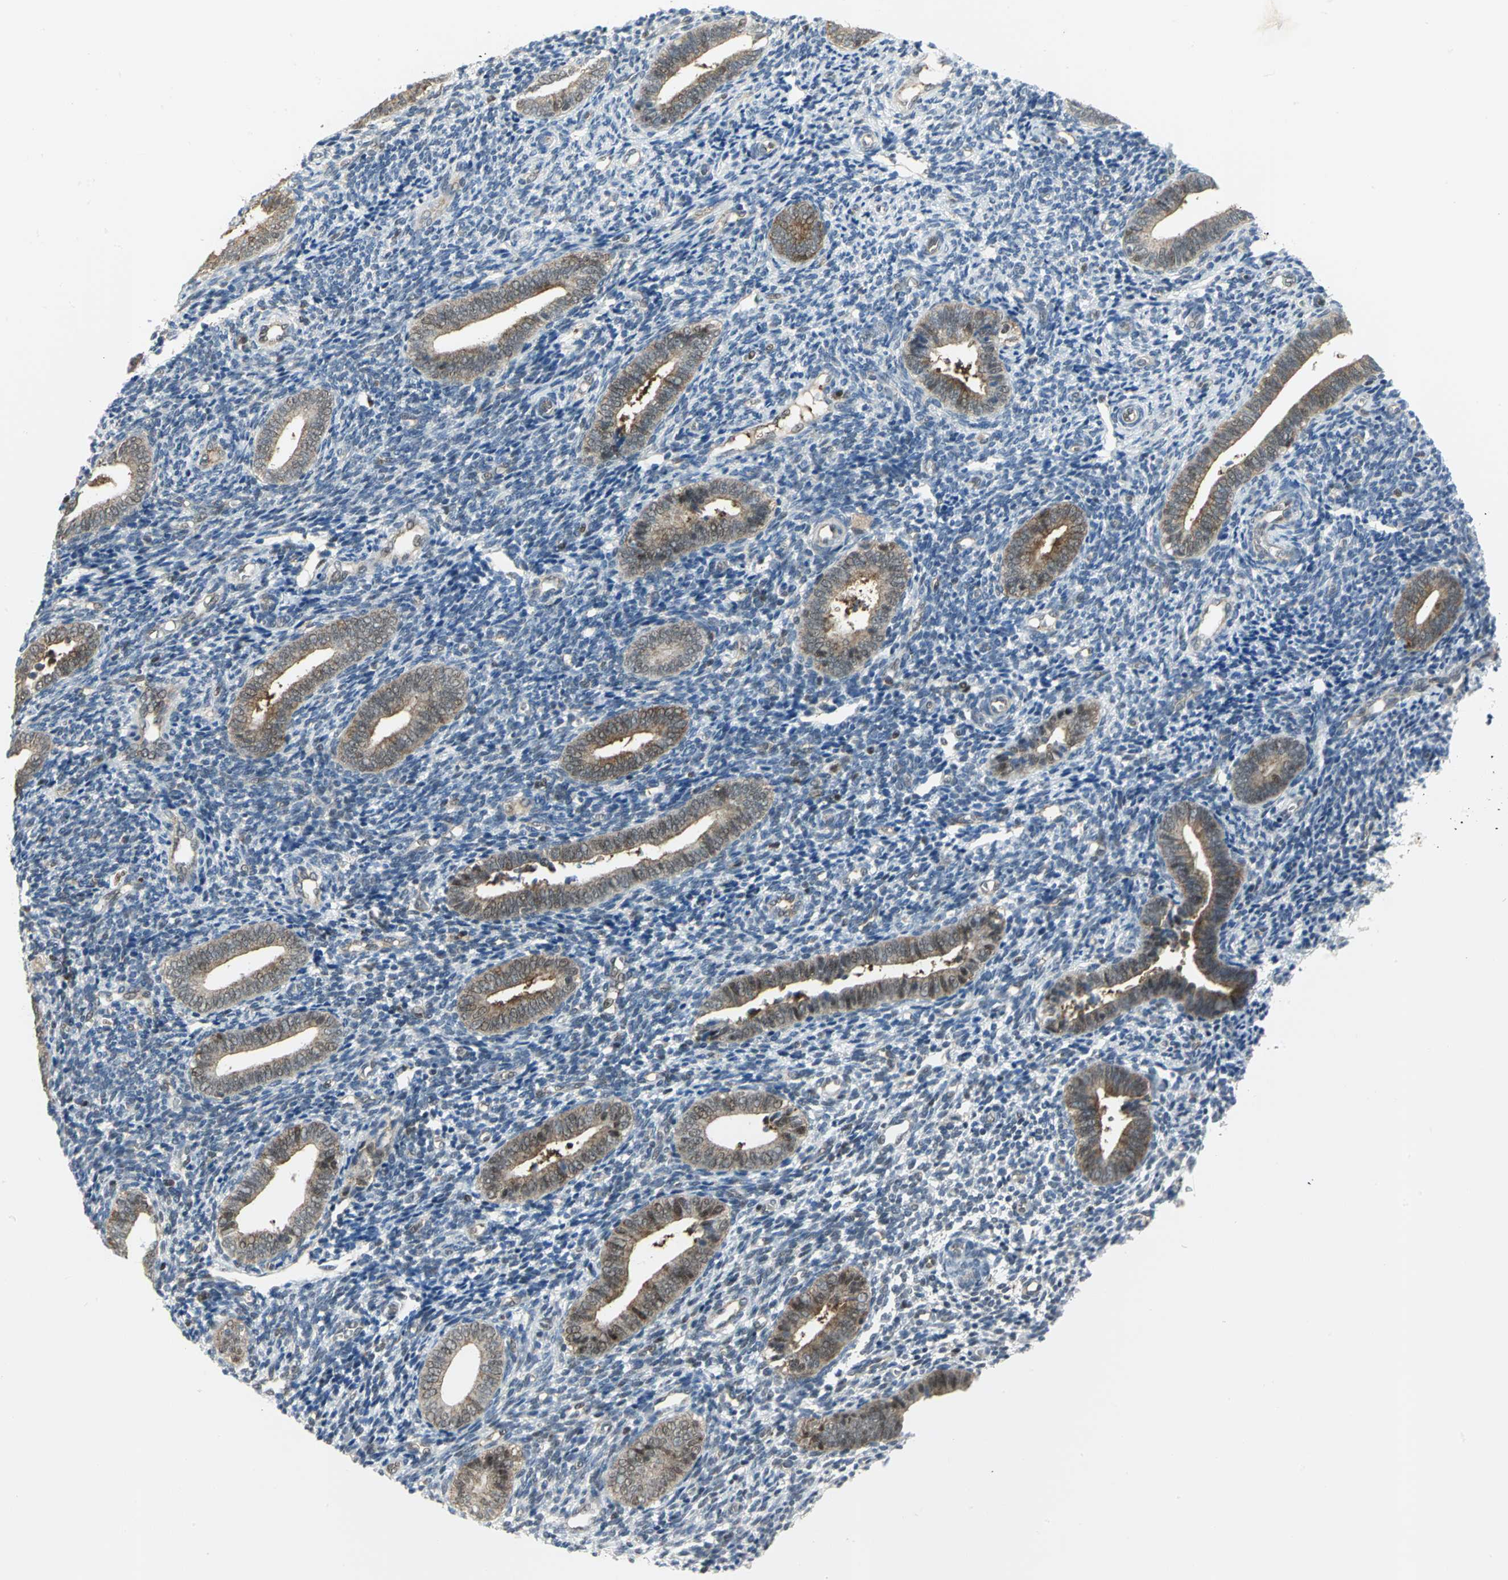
{"staining": {"intensity": "weak", "quantity": "<25%", "location": "nuclear"}, "tissue": "endometrium", "cell_type": "Cells in endometrial stroma", "image_type": "normal", "snomed": [{"axis": "morphology", "description": "Normal tissue, NOS"}, {"axis": "topography", "description": "Uterus"}, {"axis": "topography", "description": "Endometrium"}], "caption": "DAB immunohistochemical staining of normal human endometrium demonstrates no significant expression in cells in endometrial stroma.", "gene": "PSMA4", "patient": {"sex": "female", "age": 33}}